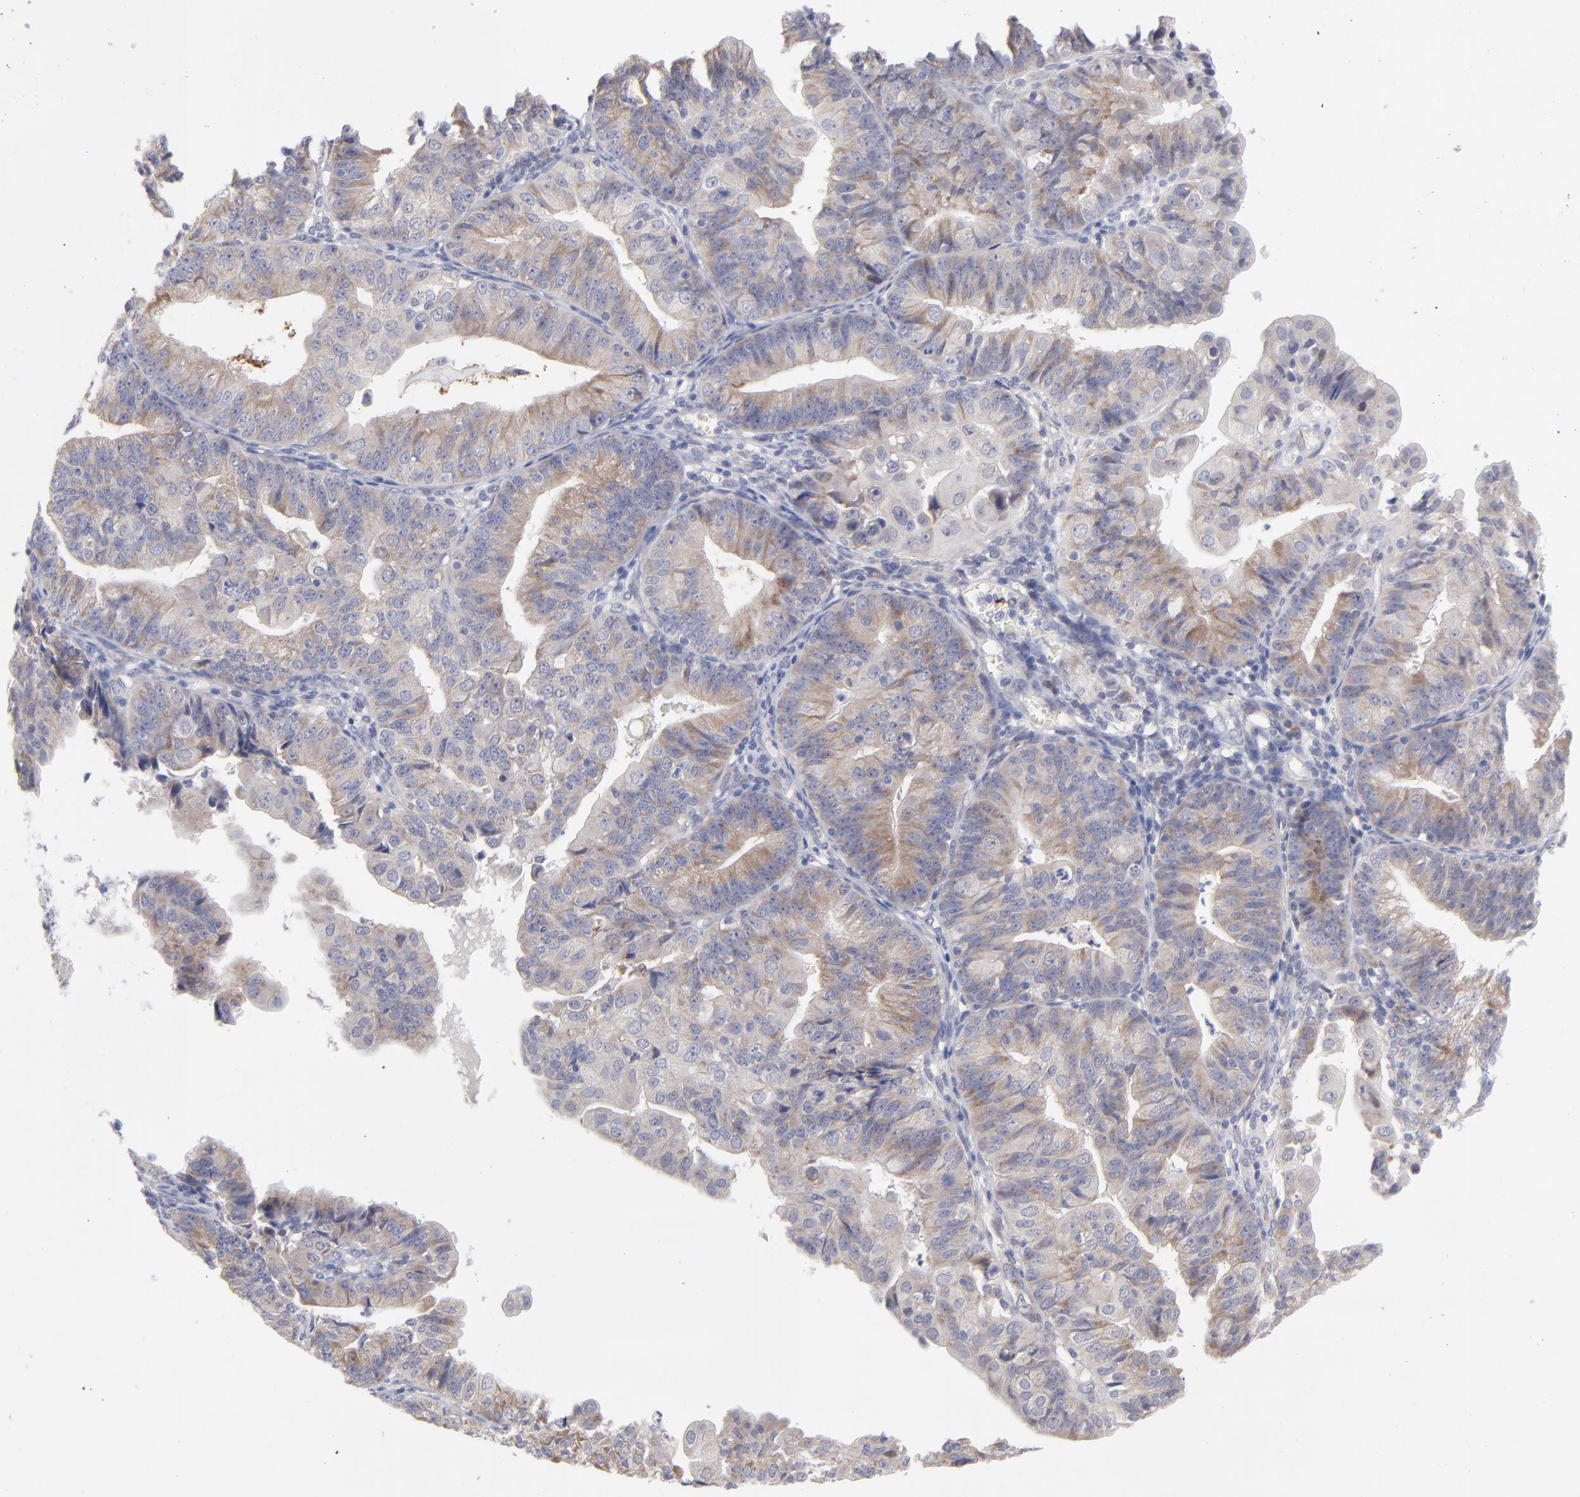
{"staining": {"intensity": "weak", "quantity": ">75%", "location": "cytoplasmic/membranous"}, "tissue": "endometrial cancer", "cell_type": "Tumor cells", "image_type": "cancer", "snomed": [{"axis": "morphology", "description": "Adenocarcinoma, NOS"}, {"axis": "topography", "description": "Endometrium"}], "caption": "Human endometrial cancer stained with a protein marker exhibits weak staining in tumor cells.", "gene": "RPS24", "patient": {"sex": "female", "age": 56}}